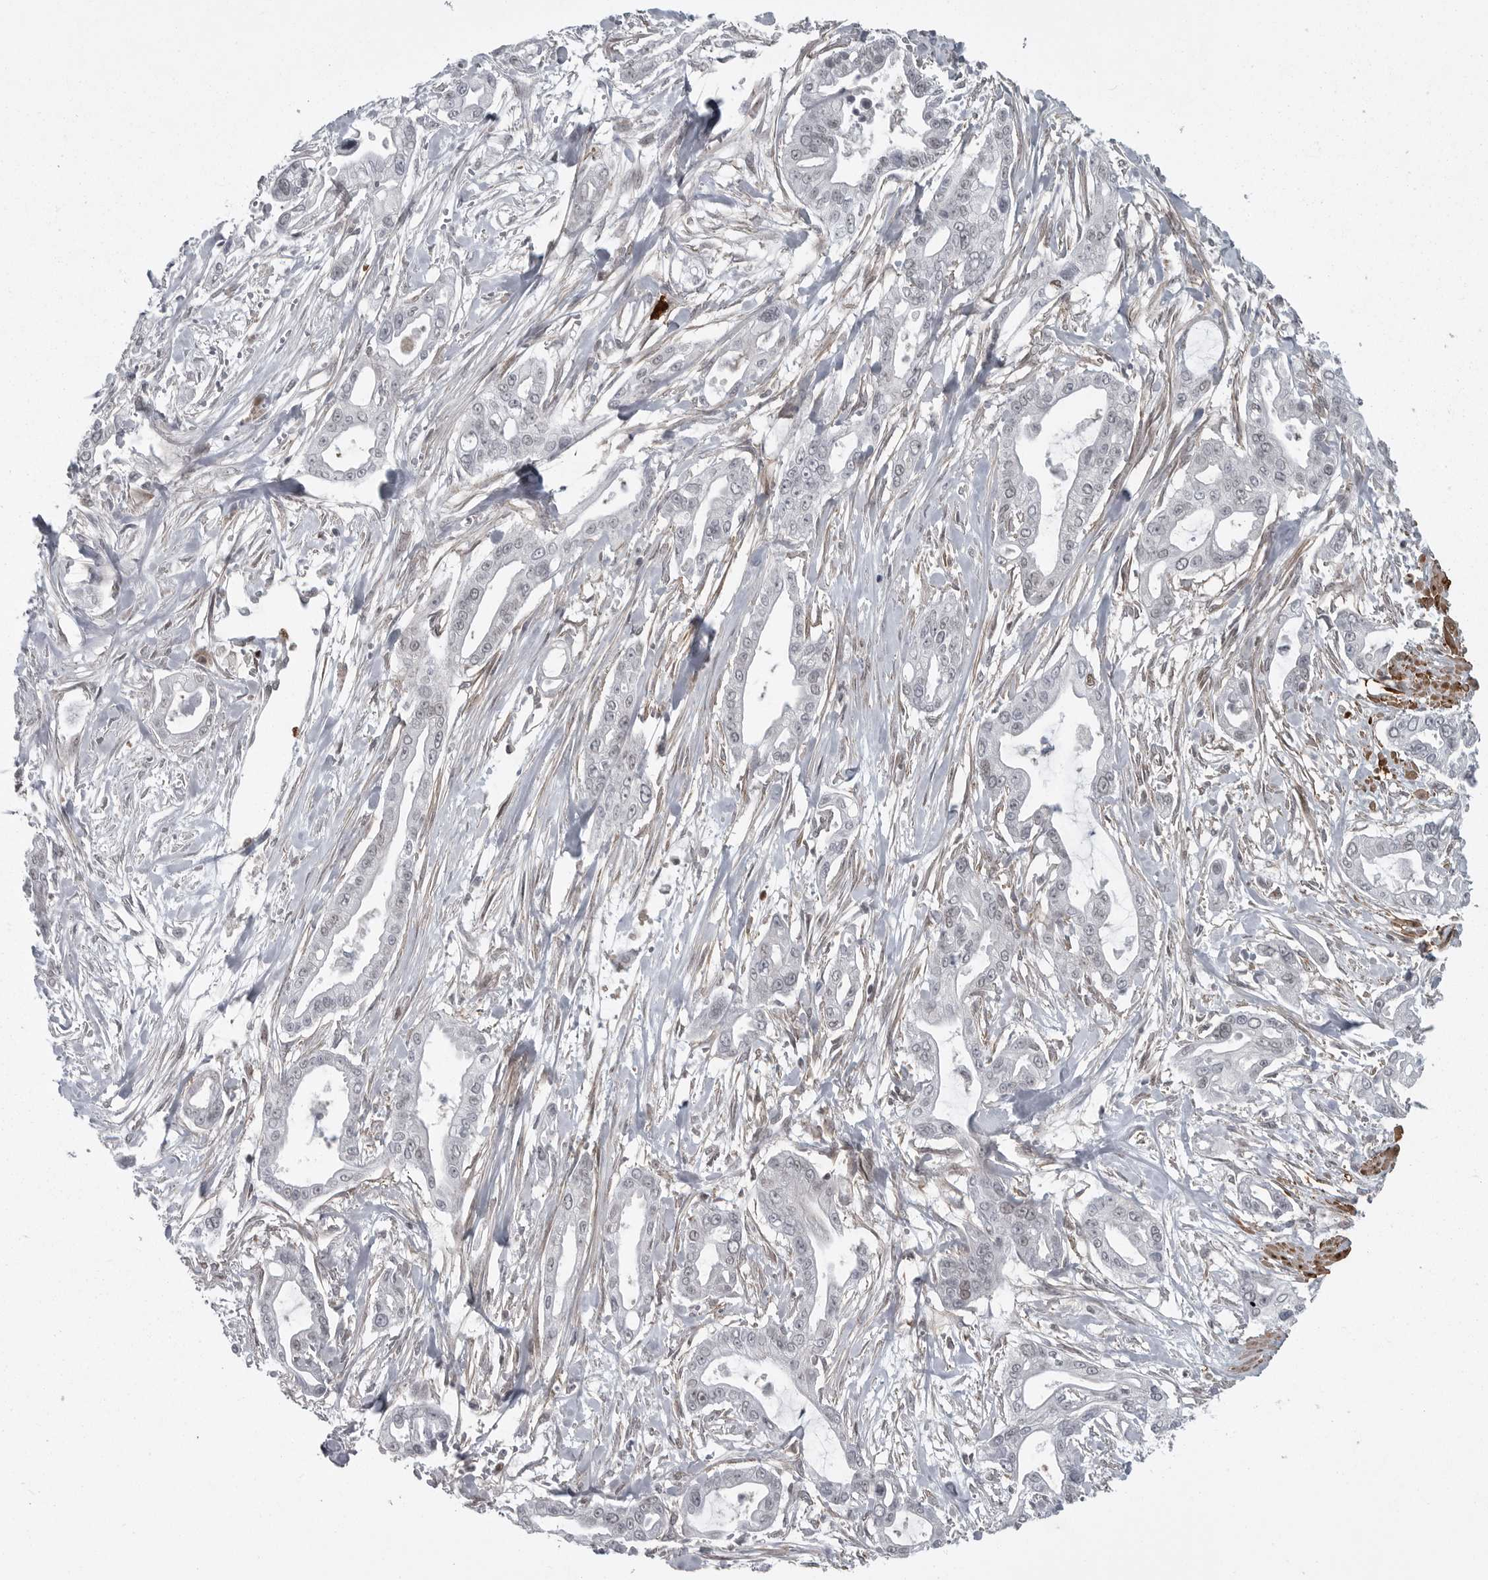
{"staining": {"intensity": "negative", "quantity": "none", "location": "none"}, "tissue": "pancreatic cancer", "cell_type": "Tumor cells", "image_type": "cancer", "snomed": [{"axis": "morphology", "description": "Adenocarcinoma, NOS"}, {"axis": "topography", "description": "Pancreas"}], "caption": "Tumor cells are negative for brown protein staining in pancreatic cancer (adenocarcinoma).", "gene": "HMGN3", "patient": {"sex": "male", "age": 68}}